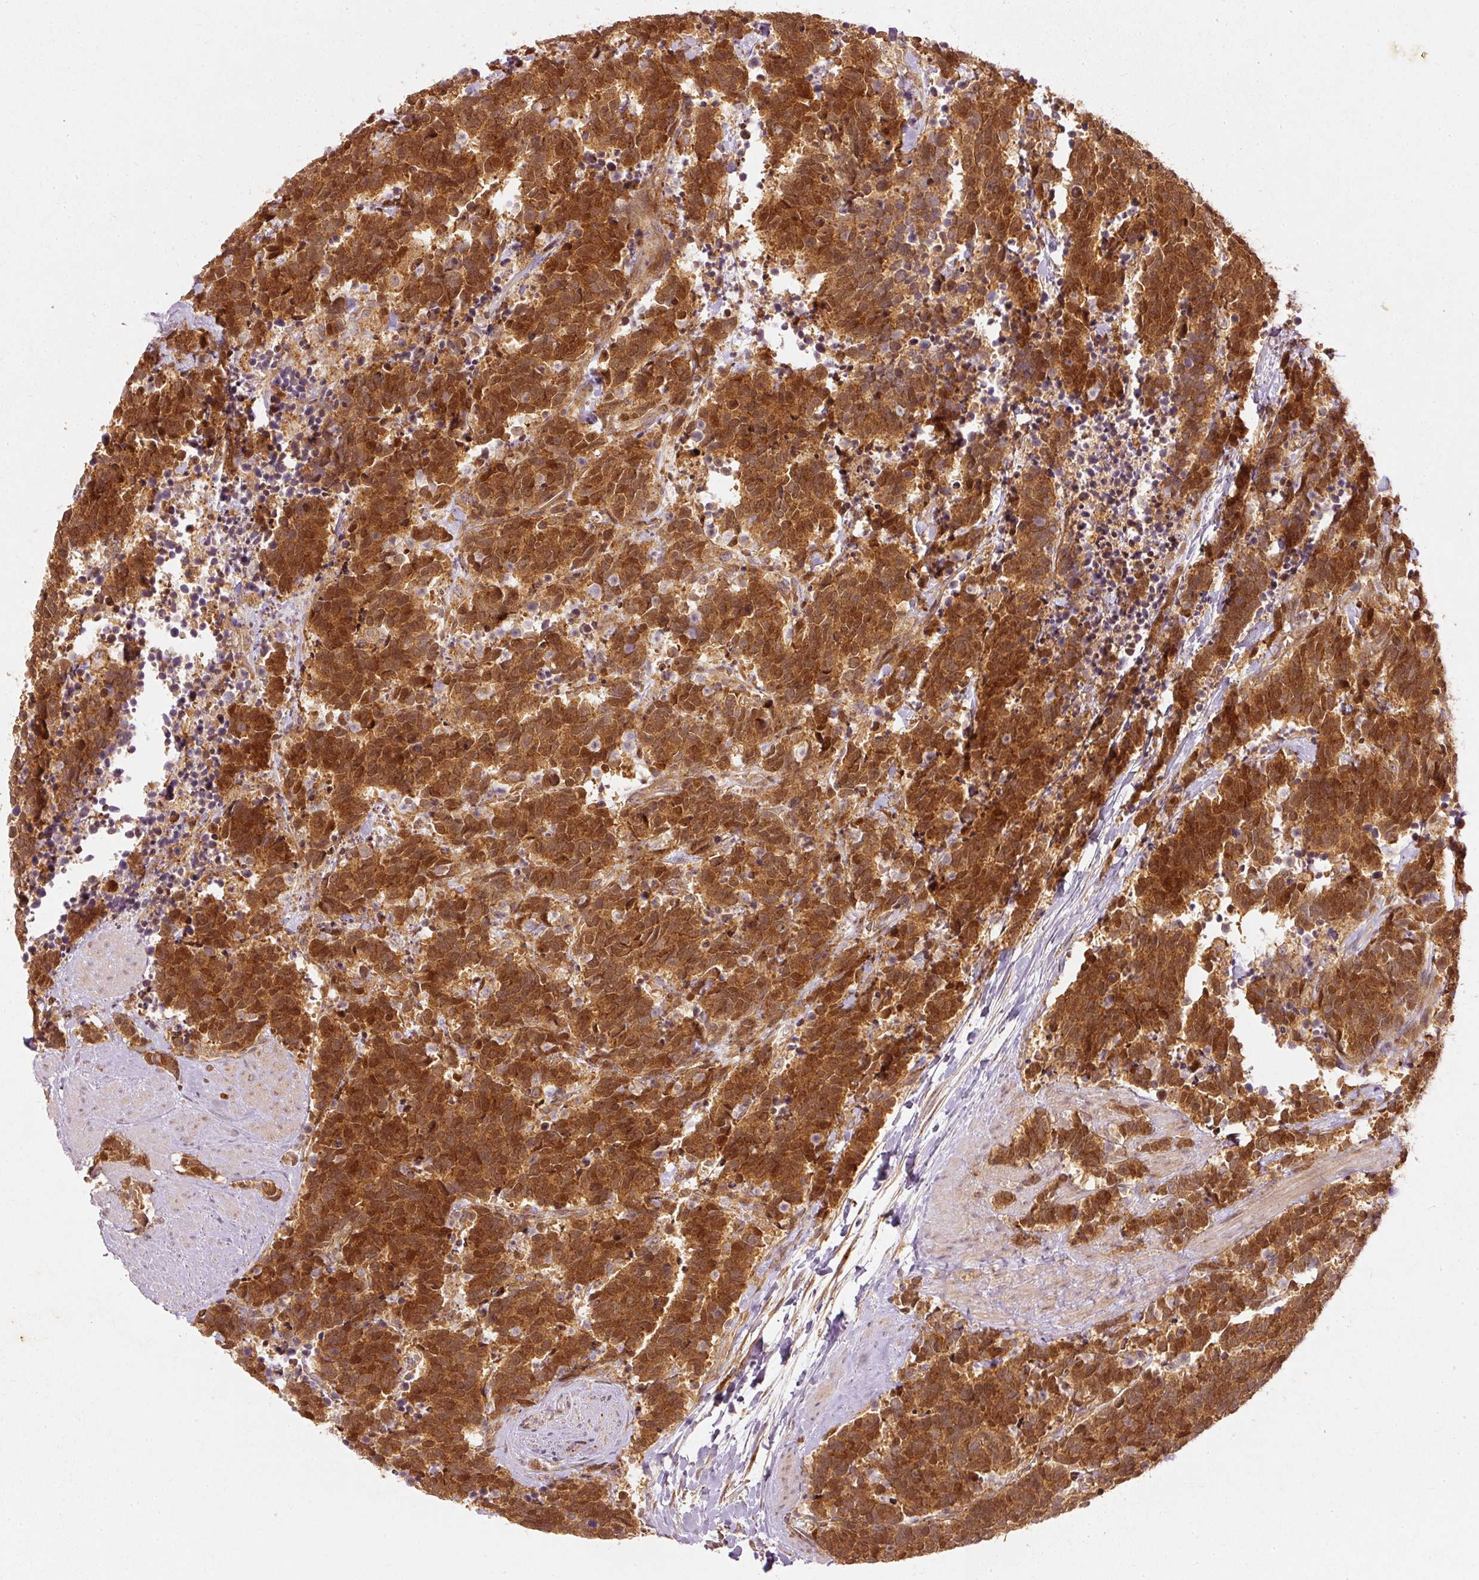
{"staining": {"intensity": "strong", "quantity": ">75%", "location": "cytoplasmic/membranous"}, "tissue": "carcinoid", "cell_type": "Tumor cells", "image_type": "cancer", "snomed": [{"axis": "morphology", "description": "Carcinoma, NOS"}, {"axis": "morphology", "description": "Carcinoid, malignant, NOS"}, {"axis": "topography", "description": "Prostate"}], "caption": "Protein positivity by immunohistochemistry (IHC) demonstrates strong cytoplasmic/membranous expression in about >75% of tumor cells in carcinoid.", "gene": "ZNF580", "patient": {"sex": "male", "age": 57}}